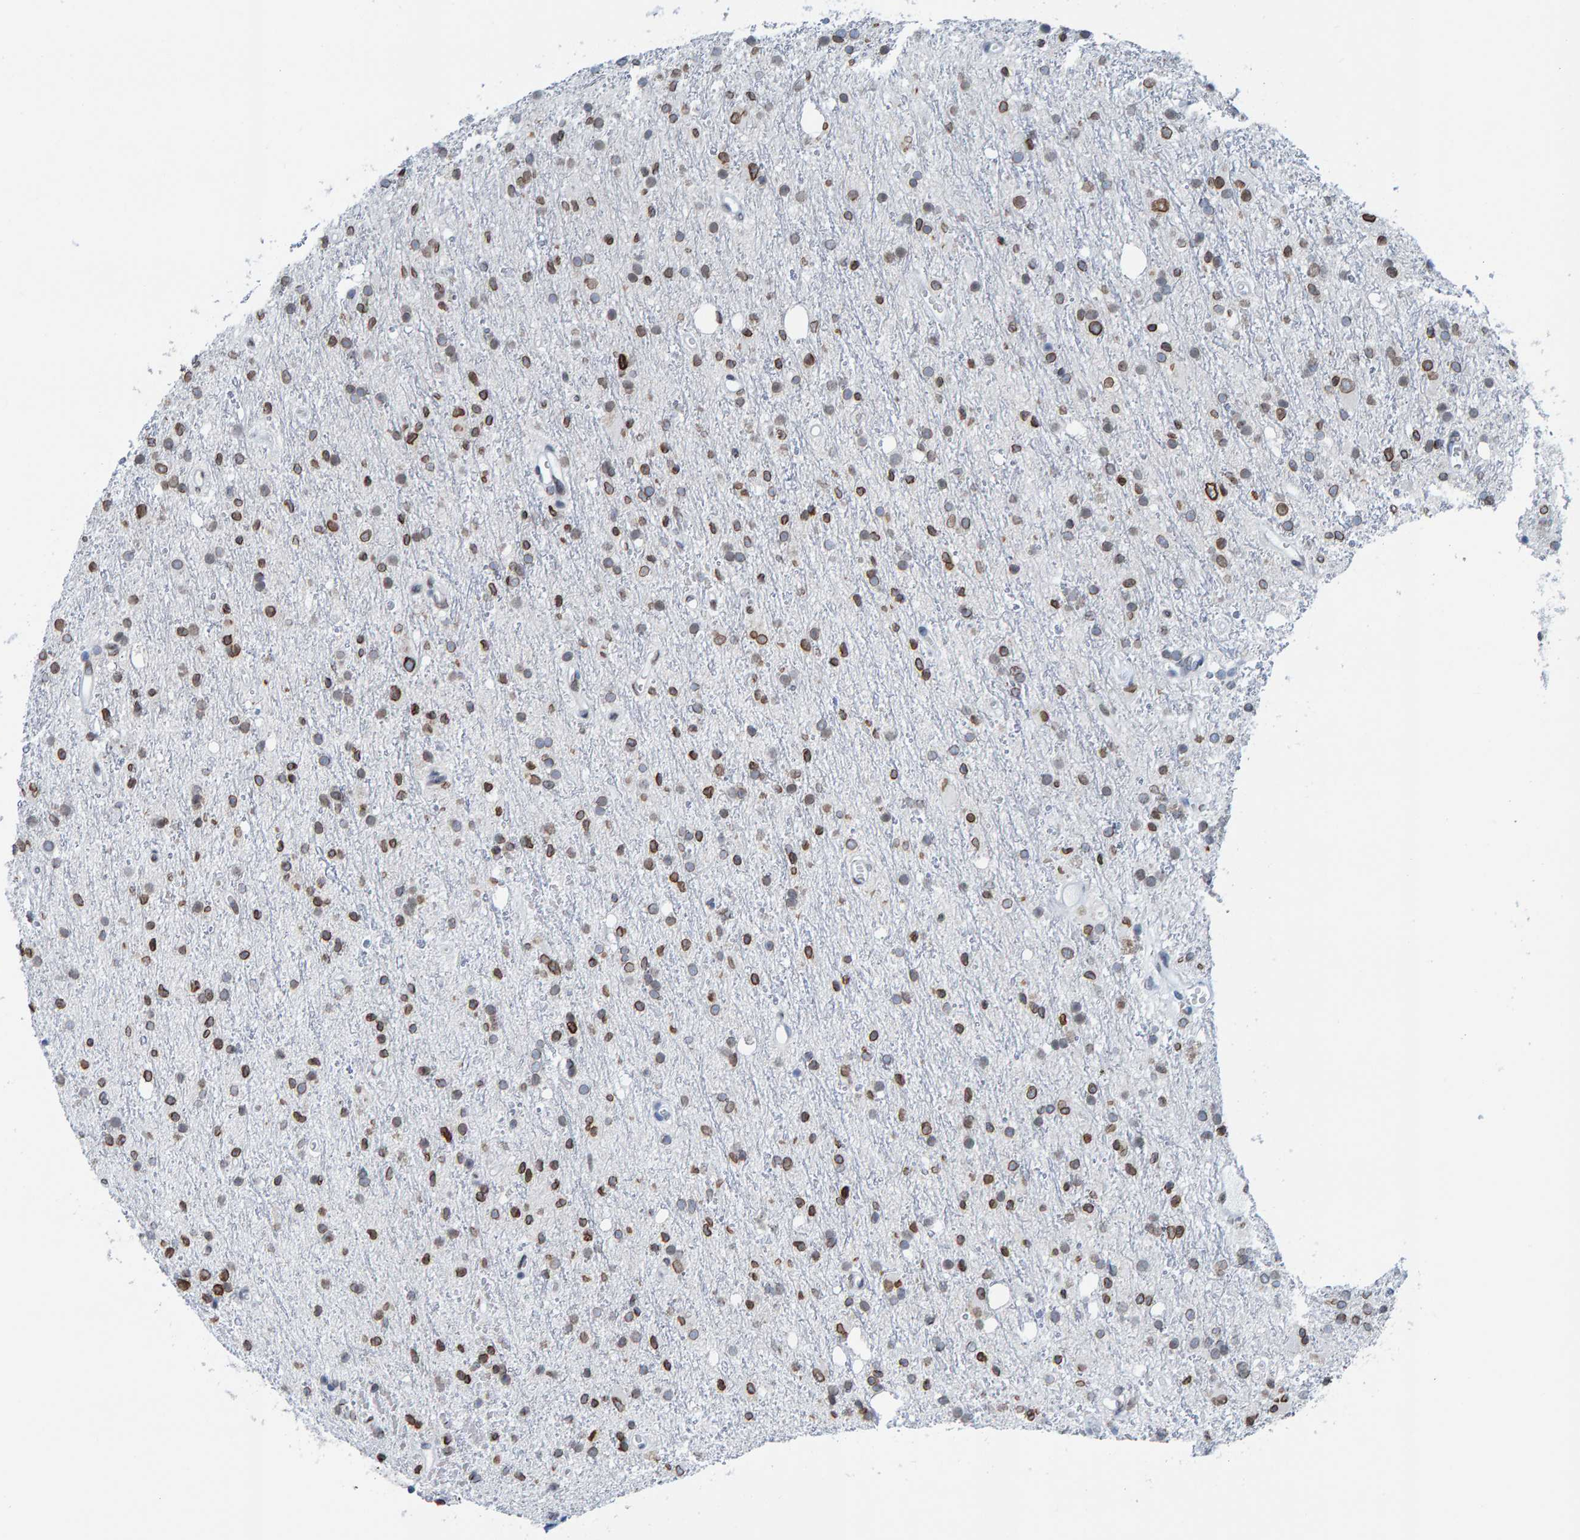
{"staining": {"intensity": "strong", "quantity": "25%-75%", "location": "cytoplasmic/membranous,nuclear"}, "tissue": "glioma", "cell_type": "Tumor cells", "image_type": "cancer", "snomed": [{"axis": "morphology", "description": "Glioma, malignant, High grade"}, {"axis": "topography", "description": "Brain"}], "caption": "Glioma stained for a protein (brown) reveals strong cytoplasmic/membranous and nuclear positive positivity in about 25%-75% of tumor cells.", "gene": "LMNB2", "patient": {"sex": "male", "age": 47}}